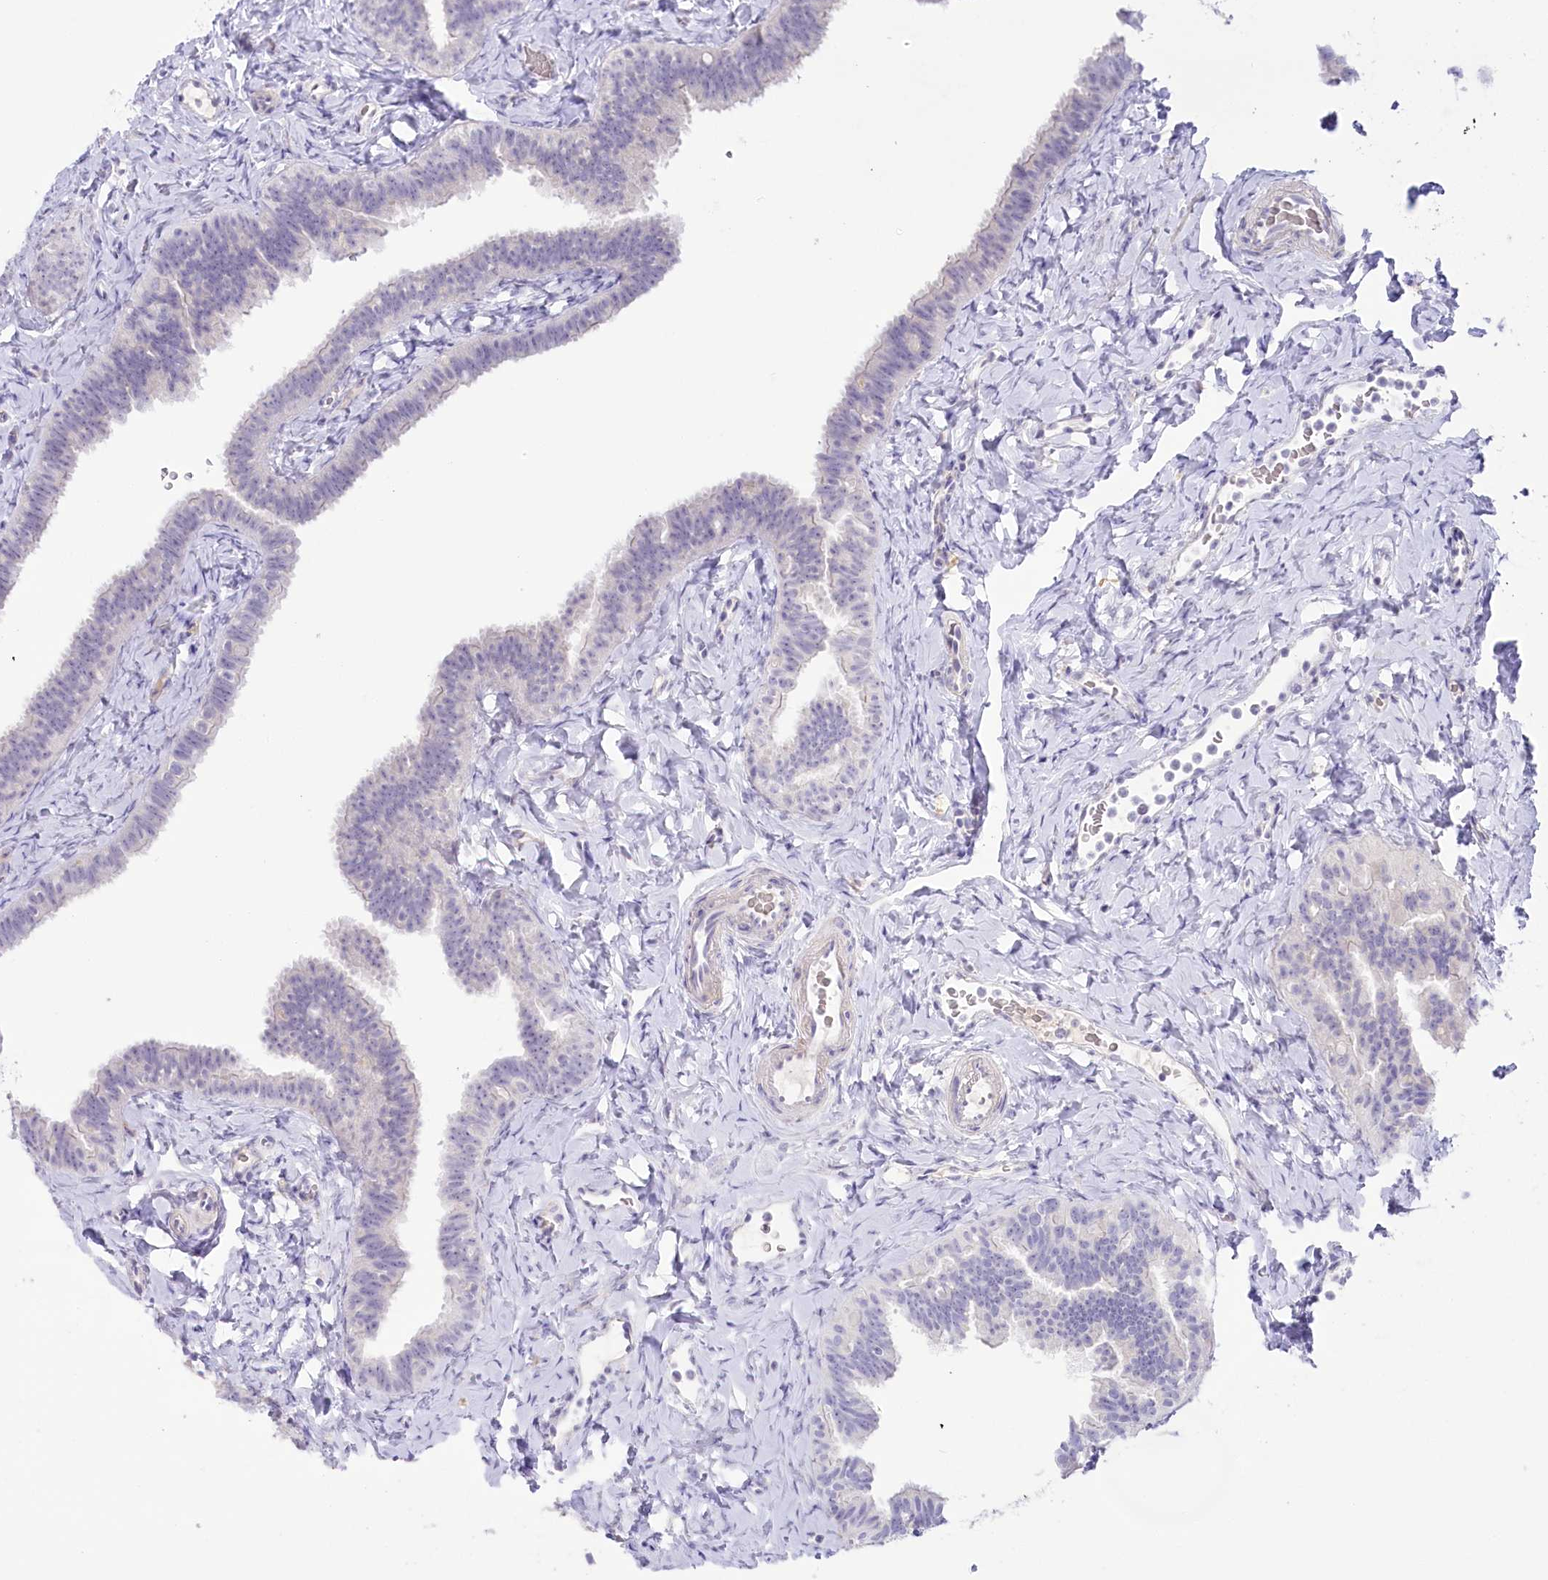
{"staining": {"intensity": "negative", "quantity": "none", "location": "none"}, "tissue": "fallopian tube", "cell_type": "Glandular cells", "image_type": "normal", "snomed": [{"axis": "morphology", "description": "Normal tissue, NOS"}, {"axis": "topography", "description": "Fallopian tube"}], "caption": "This is a histopathology image of immunohistochemistry (IHC) staining of benign fallopian tube, which shows no staining in glandular cells.", "gene": "MYOZ1", "patient": {"sex": "female", "age": 65}}